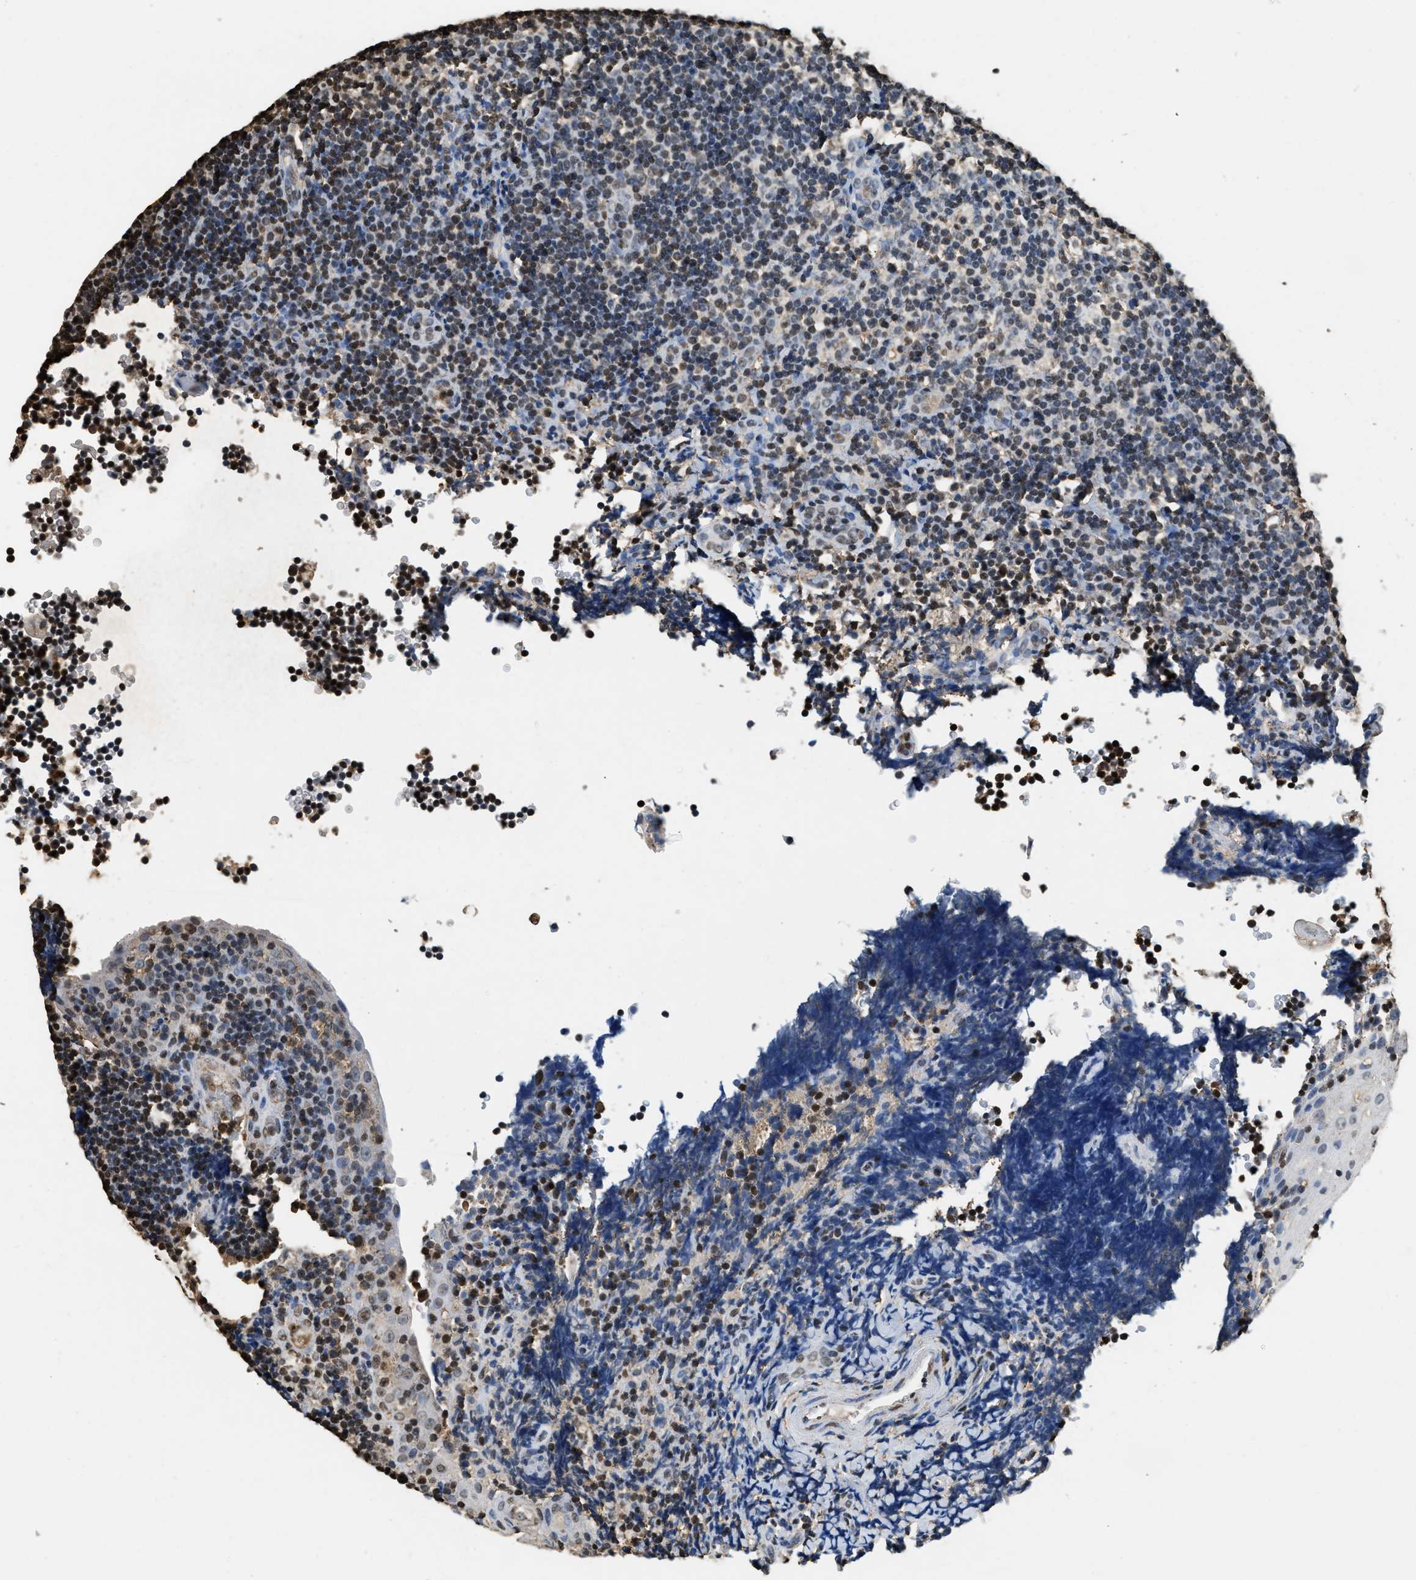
{"staining": {"intensity": "moderate", "quantity": ">75%", "location": "cytoplasmic/membranous,nuclear"}, "tissue": "tonsil", "cell_type": "Germinal center cells", "image_type": "normal", "snomed": [{"axis": "morphology", "description": "Normal tissue, NOS"}, {"axis": "topography", "description": "Tonsil"}], "caption": "Immunohistochemistry (IHC) staining of benign tonsil, which reveals medium levels of moderate cytoplasmic/membranous,nuclear positivity in approximately >75% of germinal center cells indicating moderate cytoplasmic/membranous,nuclear protein expression. The staining was performed using DAB (brown) for protein detection and nuclei were counterstained in hematoxylin (blue).", "gene": "GAPDH", "patient": {"sex": "male", "age": 37}}